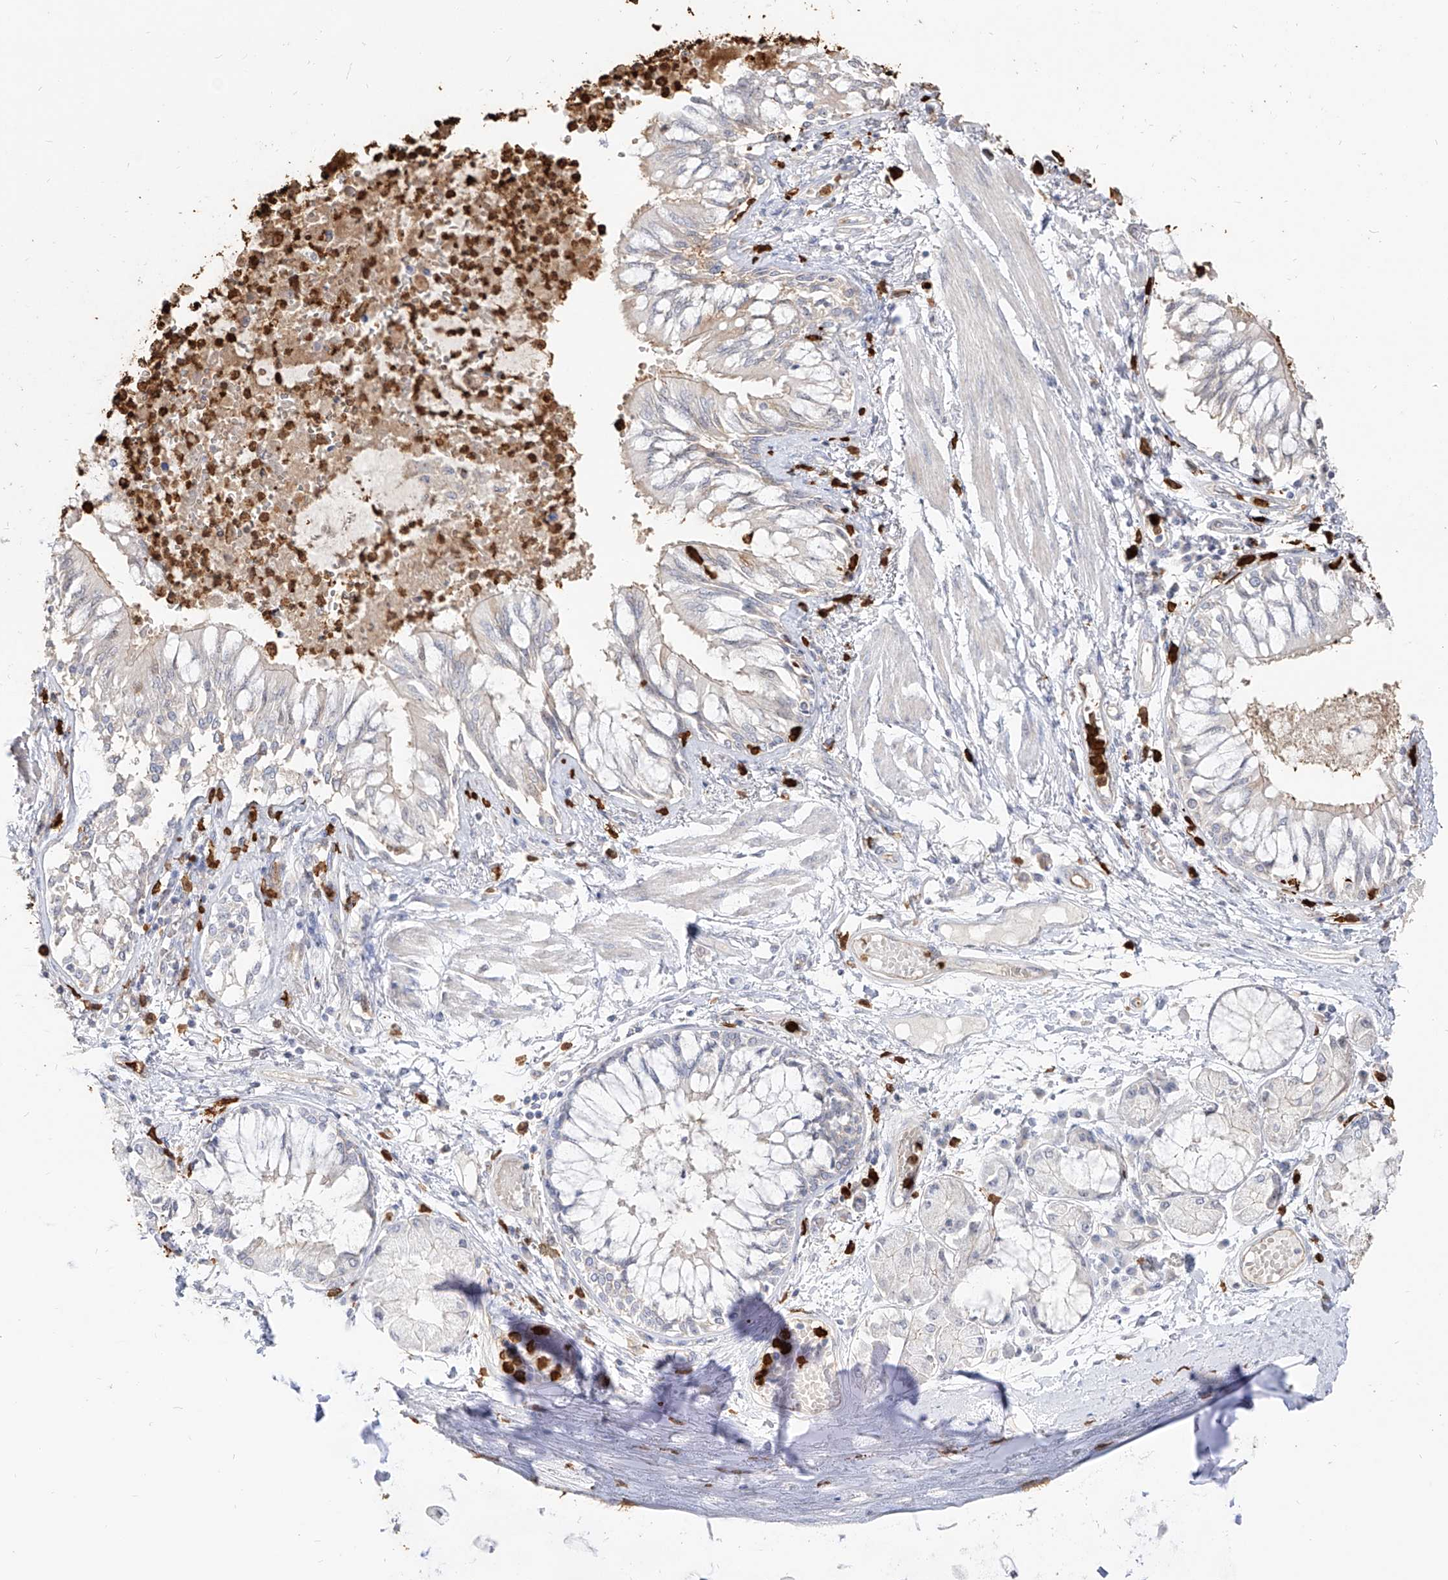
{"staining": {"intensity": "negative", "quantity": "none", "location": "none"}, "tissue": "bronchus", "cell_type": "Respiratory epithelial cells", "image_type": "normal", "snomed": [{"axis": "morphology", "description": "Normal tissue, NOS"}, {"axis": "topography", "description": "Cartilage tissue"}, {"axis": "topography", "description": "Bronchus"}, {"axis": "topography", "description": "Lung"}], "caption": "An image of human bronchus is negative for staining in respiratory epithelial cells. The staining is performed using DAB brown chromogen with nuclei counter-stained in using hematoxylin.", "gene": "ZNF227", "patient": {"sex": "female", "age": 49}}